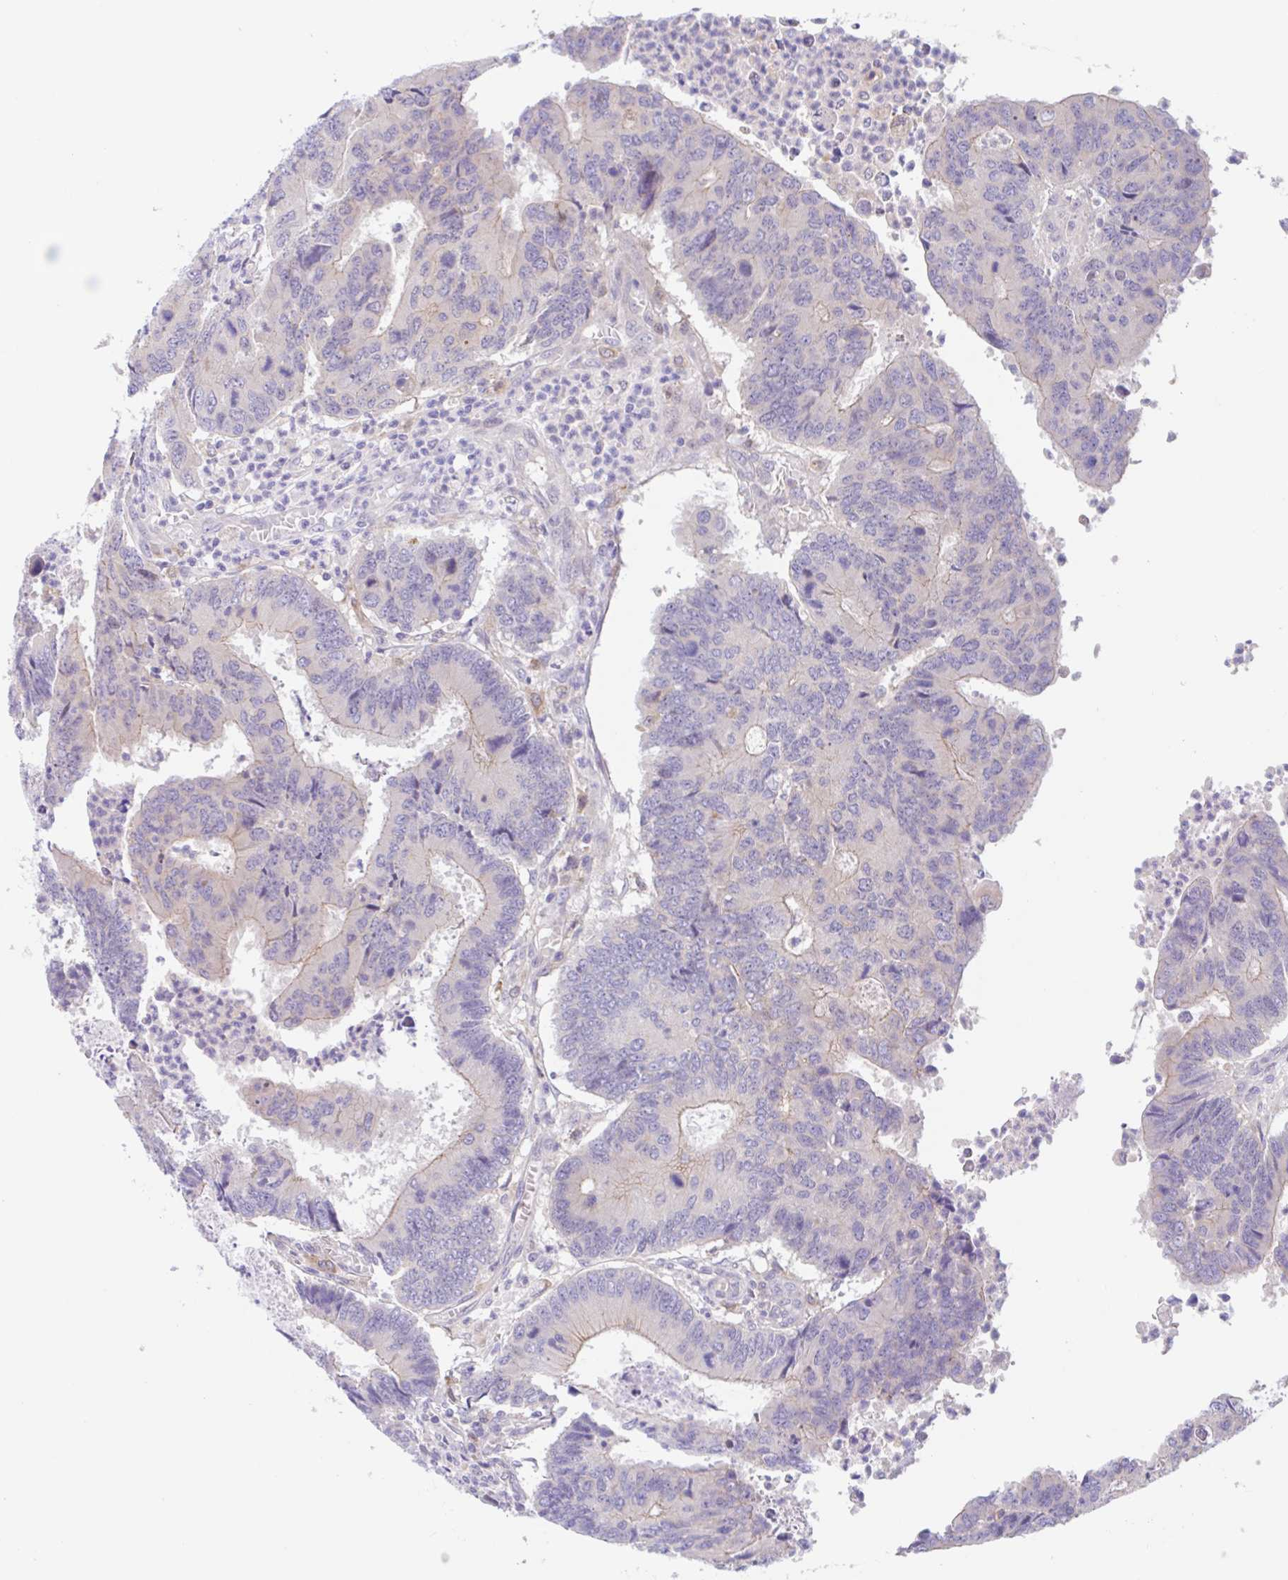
{"staining": {"intensity": "weak", "quantity": "<25%", "location": "cytoplasmic/membranous"}, "tissue": "colorectal cancer", "cell_type": "Tumor cells", "image_type": "cancer", "snomed": [{"axis": "morphology", "description": "Adenocarcinoma, NOS"}, {"axis": "topography", "description": "Colon"}], "caption": "This is an immunohistochemistry micrograph of colorectal cancer. There is no expression in tumor cells.", "gene": "TMEM86A", "patient": {"sex": "female", "age": 67}}